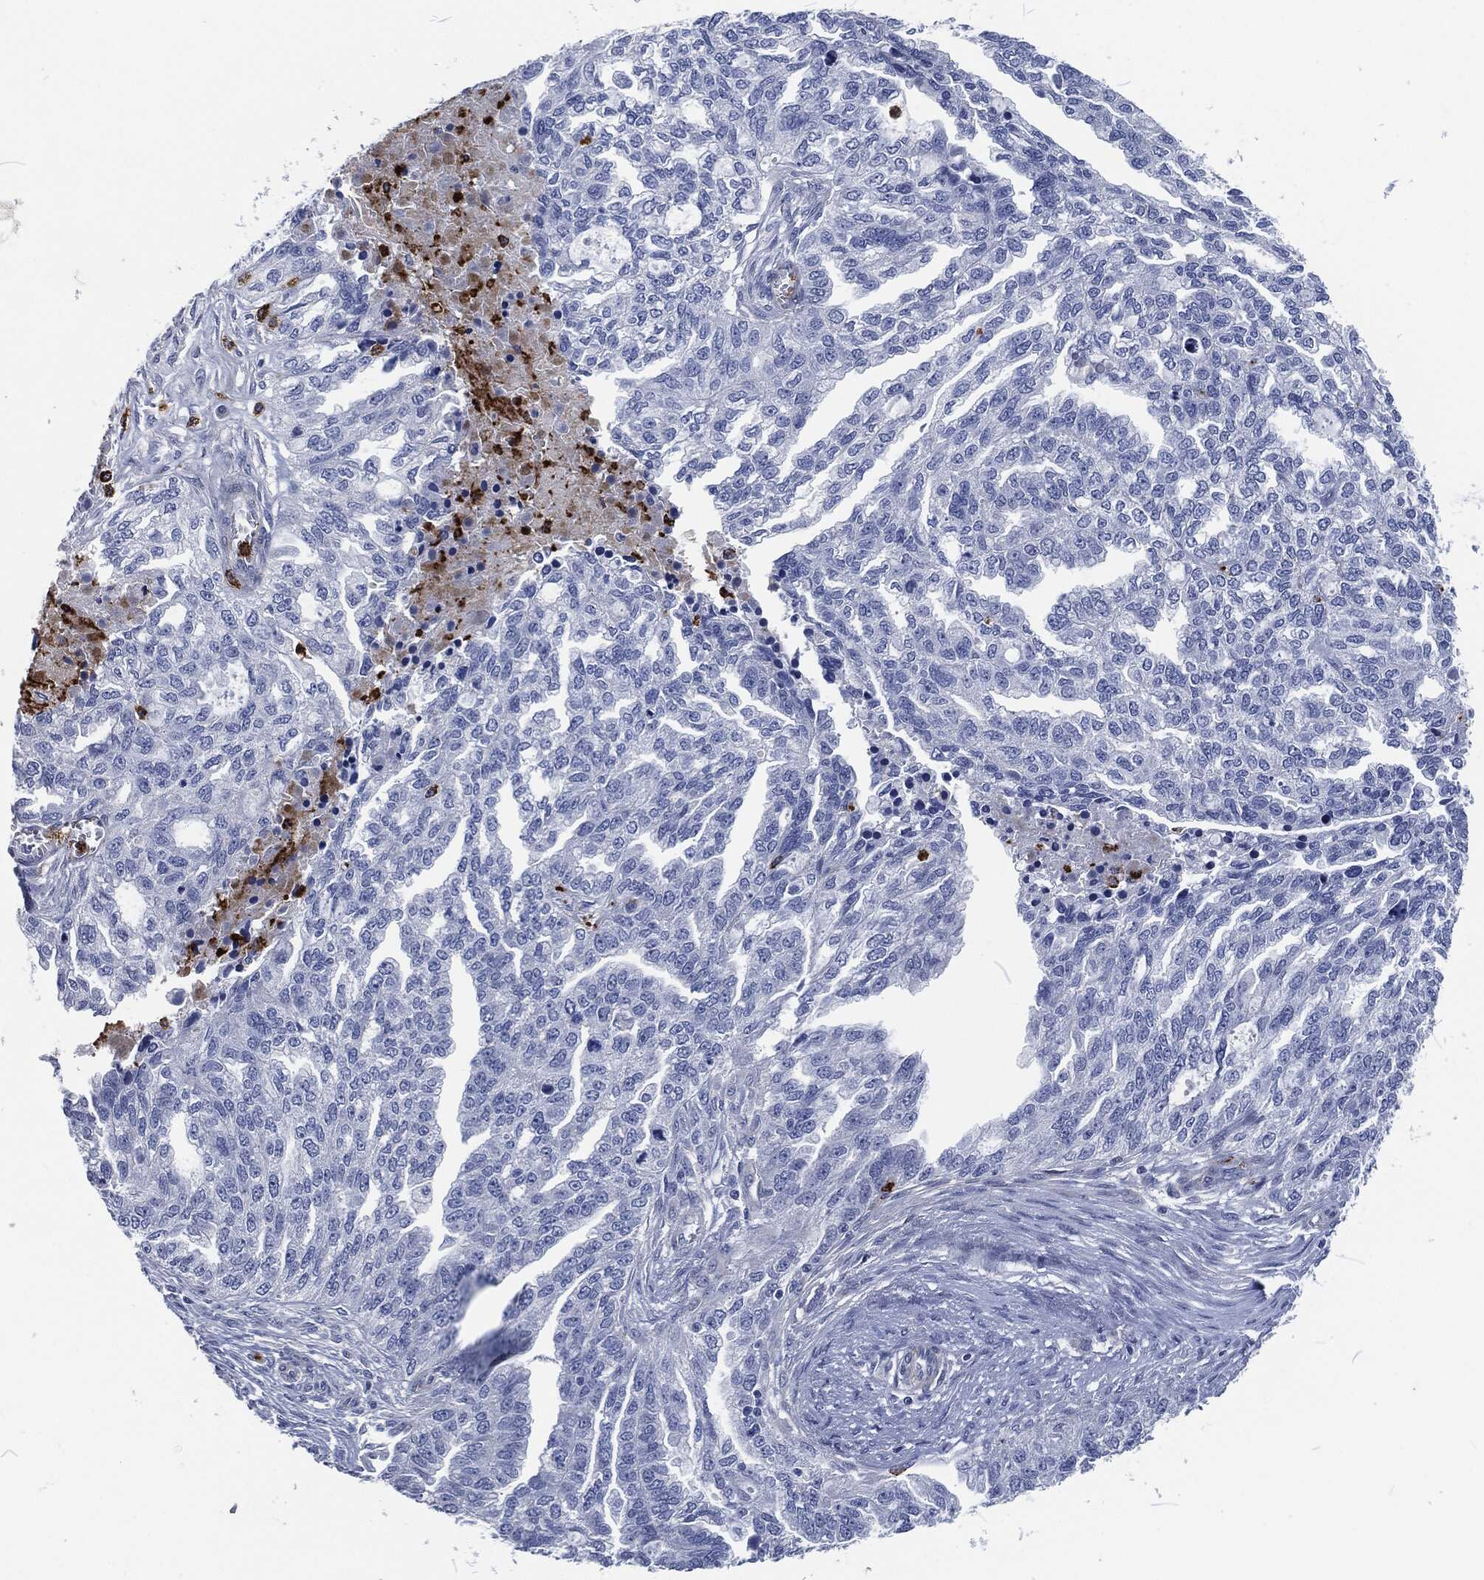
{"staining": {"intensity": "negative", "quantity": "none", "location": "none"}, "tissue": "ovarian cancer", "cell_type": "Tumor cells", "image_type": "cancer", "snomed": [{"axis": "morphology", "description": "Cystadenocarcinoma, serous, NOS"}, {"axis": "topography", "description": "Ovary"}], "caption": "An IHC image of ovarian cancer (serous cystadenocarcinoma) is shown. There is no staining in tumor cells of ovarian cancer (serous cystadenocarcinoma).", "gene": "MPO", "patient": {"sex": "female", "age": 51}}